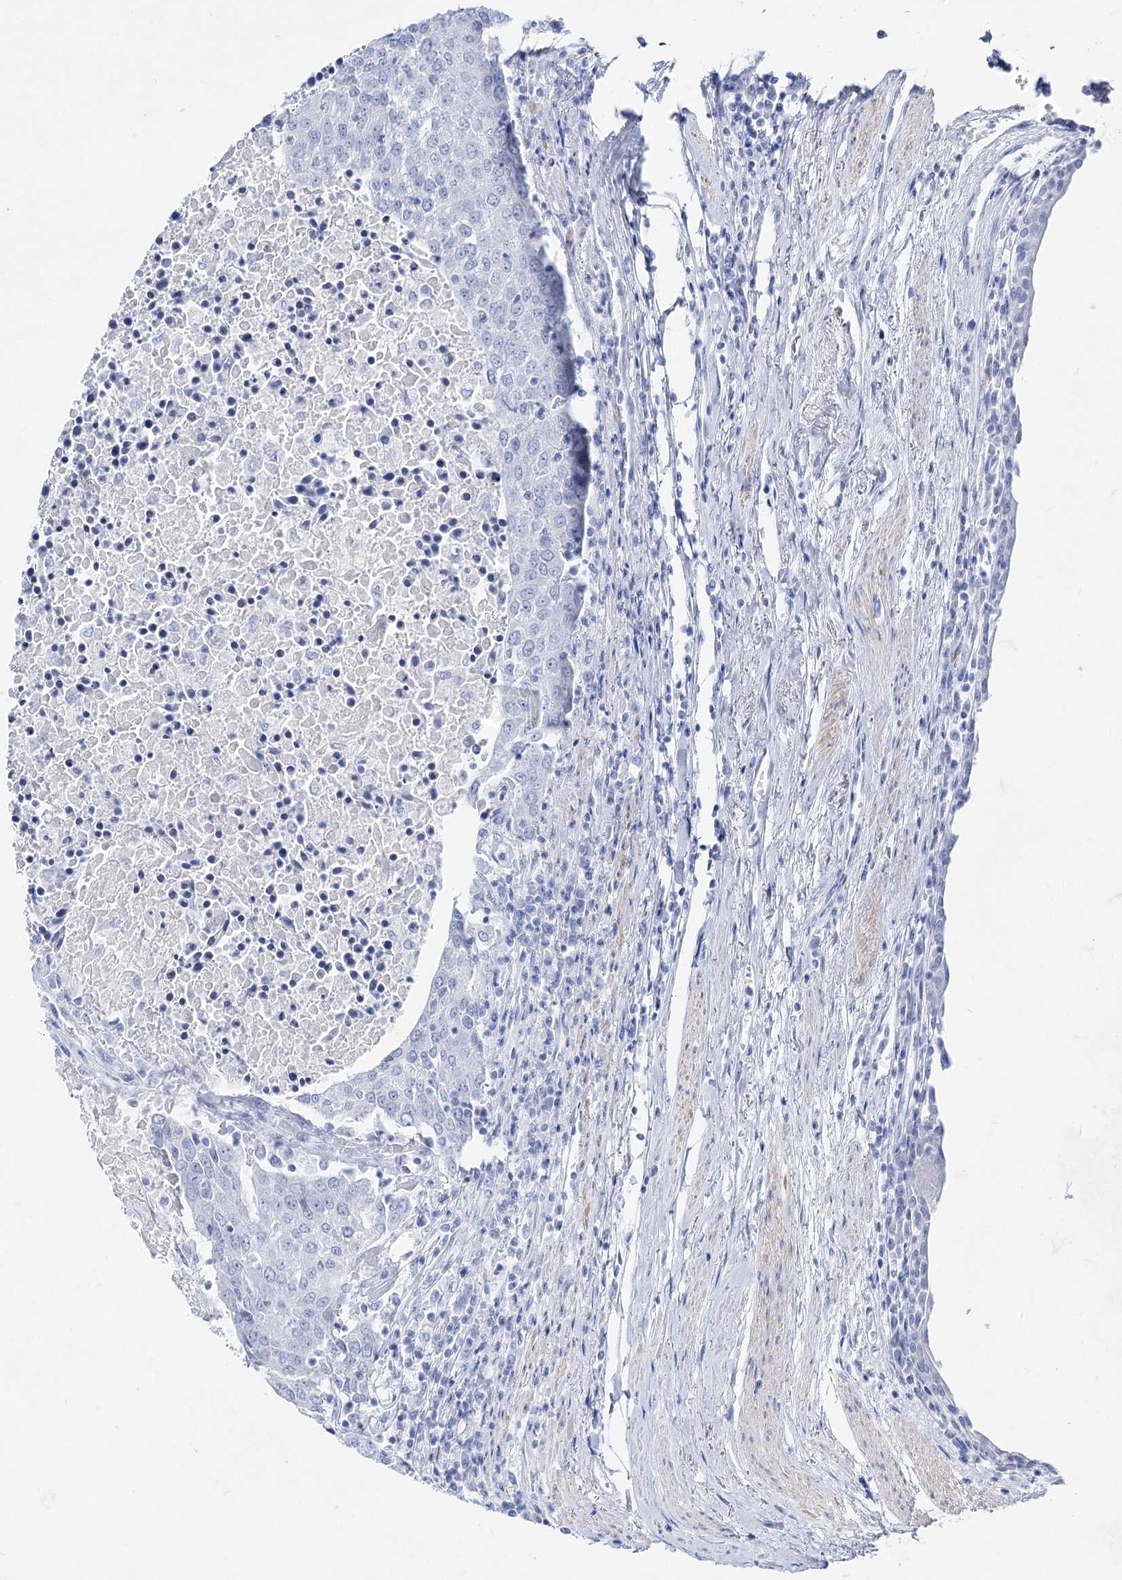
{"staining": {"intensity": "negative", "quantity": "none", "location": "none"}, "tissue": "urothelial cancer", "cell_type": "Tumor cells", "image_type": "cancer", "snomed": [{"axis": "morphology", "description": "Urothelial carcinoma, High grade"}, {"axis": "topography", "description": "Urinary bladder"}], "caption": "IHC image of neoplastic tissue: human urothelial cancer stained with DAB (3,3'-diaminobenzidine) demonstrates no significant protein positivity in tumor cells. (DAB (3,3'-diaminobenzidine) IHC, high magnification).", "gene": "ACRV1", "patient": {"sex": "female", "age": 85}}